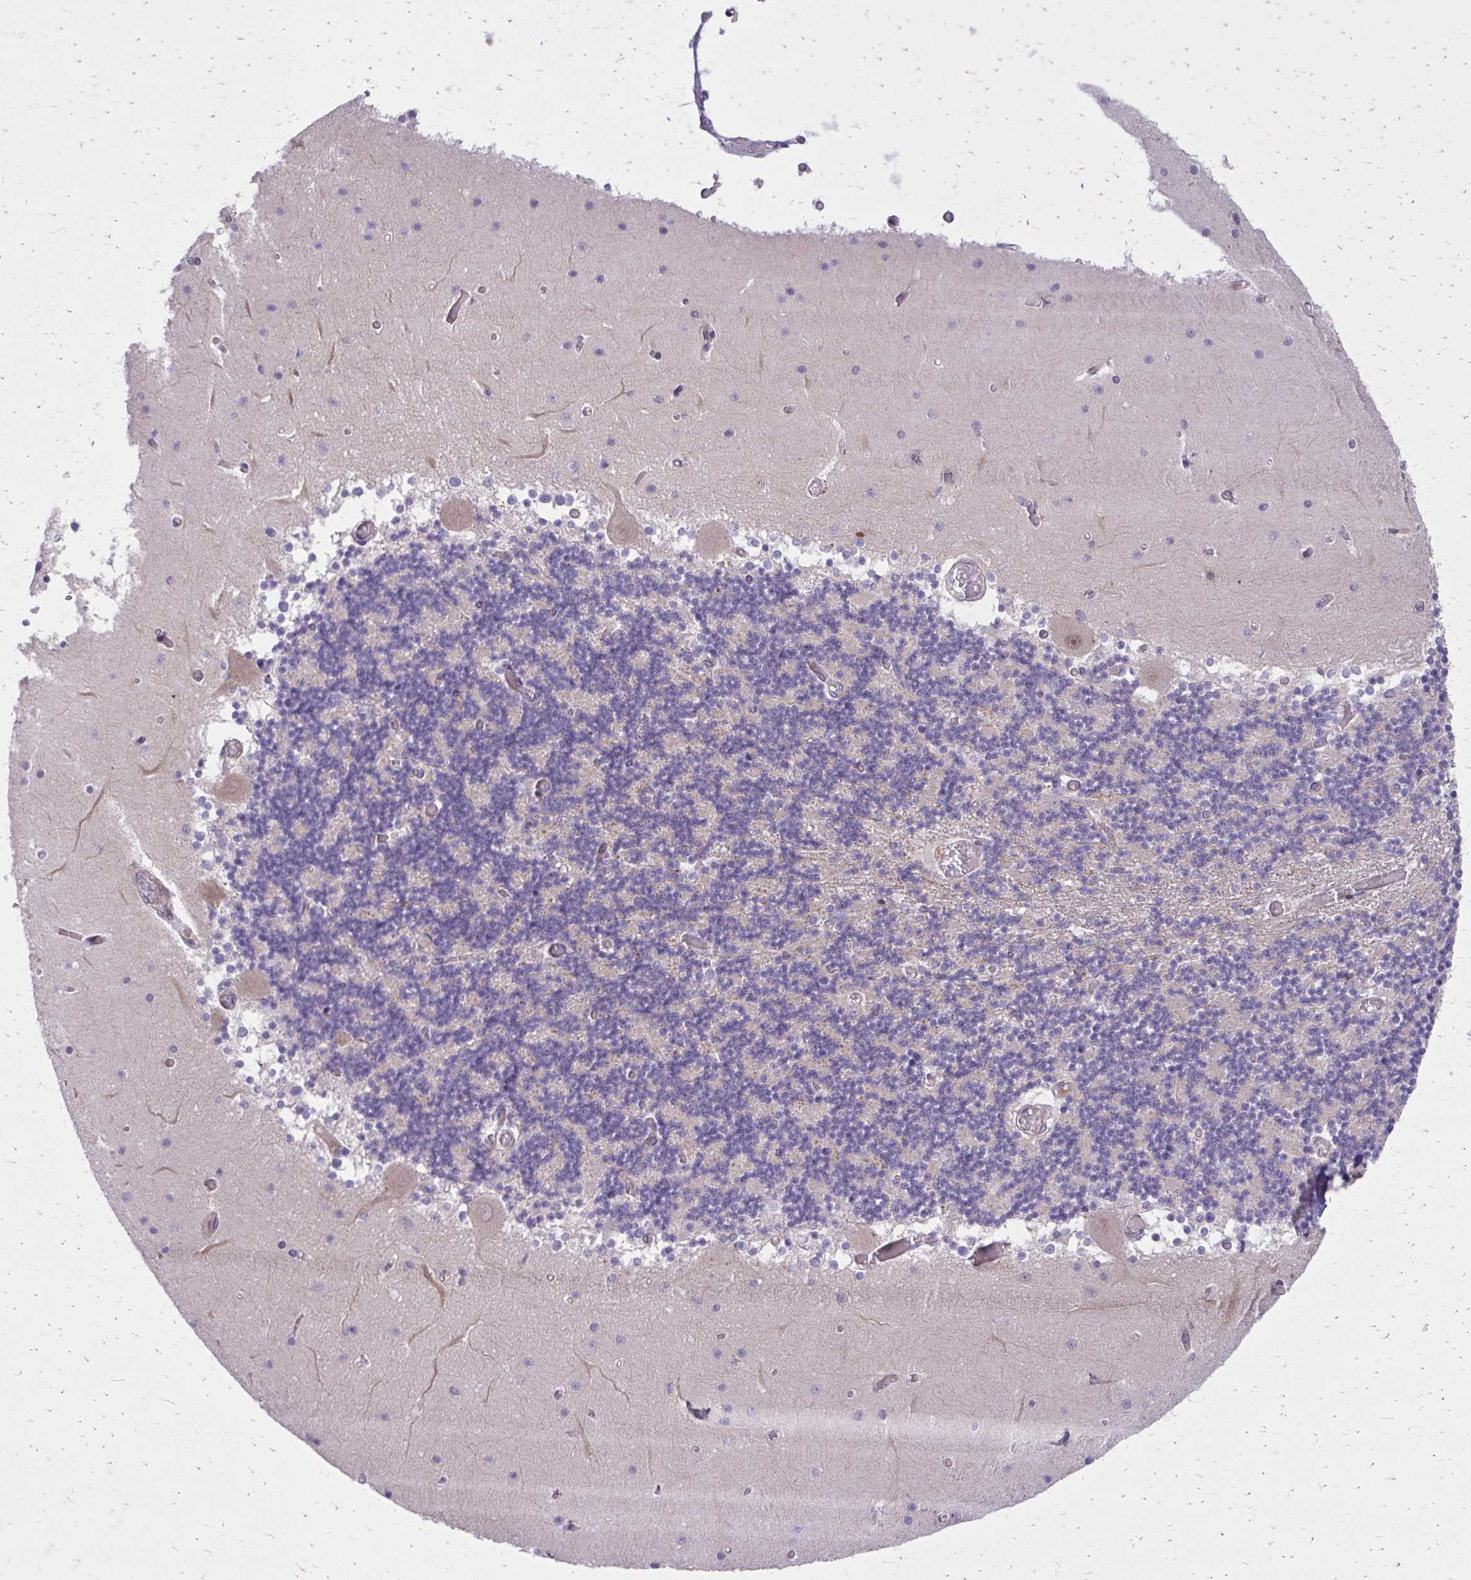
{"staining": {"intensity": "negative", "quantity": "none", "location": "none"}, "tissue": "cerebellum", "cell_type": "Cells in granular layer", "image_type": "normal", "snomed": [{"axis": "morphology", "description": "Normal tissue, NOS"}, {"axis": "topography", "description": "Cerebellum"}], "caption": "Human cerebellum stained for a protein using IHC demonstrates no expression in cells in granular layer.", "gene": "ANKRD30B", "patient": {"sex": "female", "age": 28}}